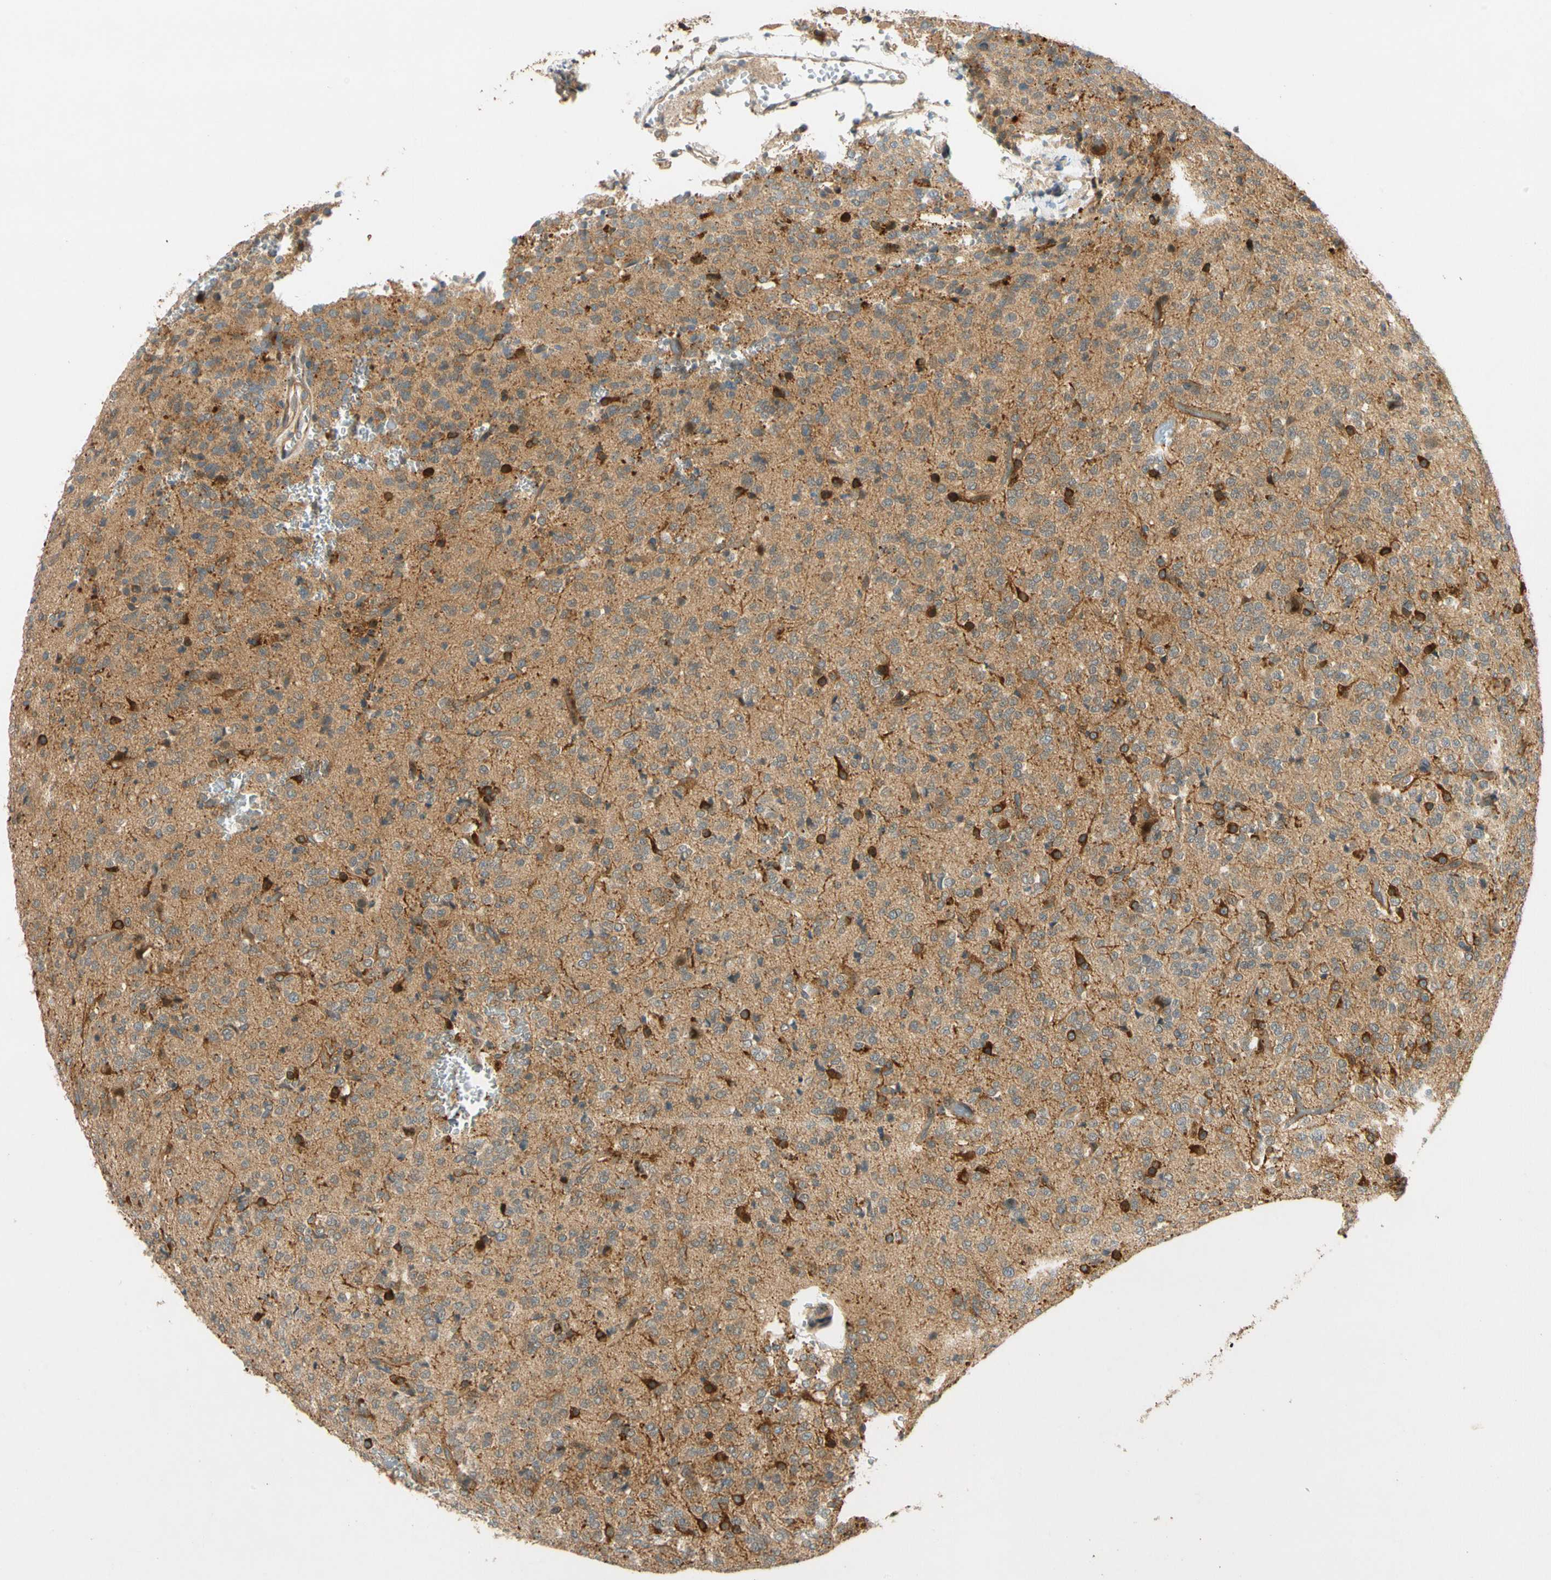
{"staining": {"intensity": "weak", "quantity": "25%-75%", "location": "cytoplasmic/membranous"}, "tissue": "glioma", "cell_type": "Tumor cells", "image_type": "cancer", "snomed": [{"axis": "morphology", "description": "Glioma, malignant, Low grade"}, {"axis": "topography", "description": "Brain"}], "caption": "An image of human glioma stained for a protein demonstrates weak cytoplasmic/membranous brown staining in tumor cells.", "gene": "GATD1", "patient": {"sex": "male", "age": 38}}